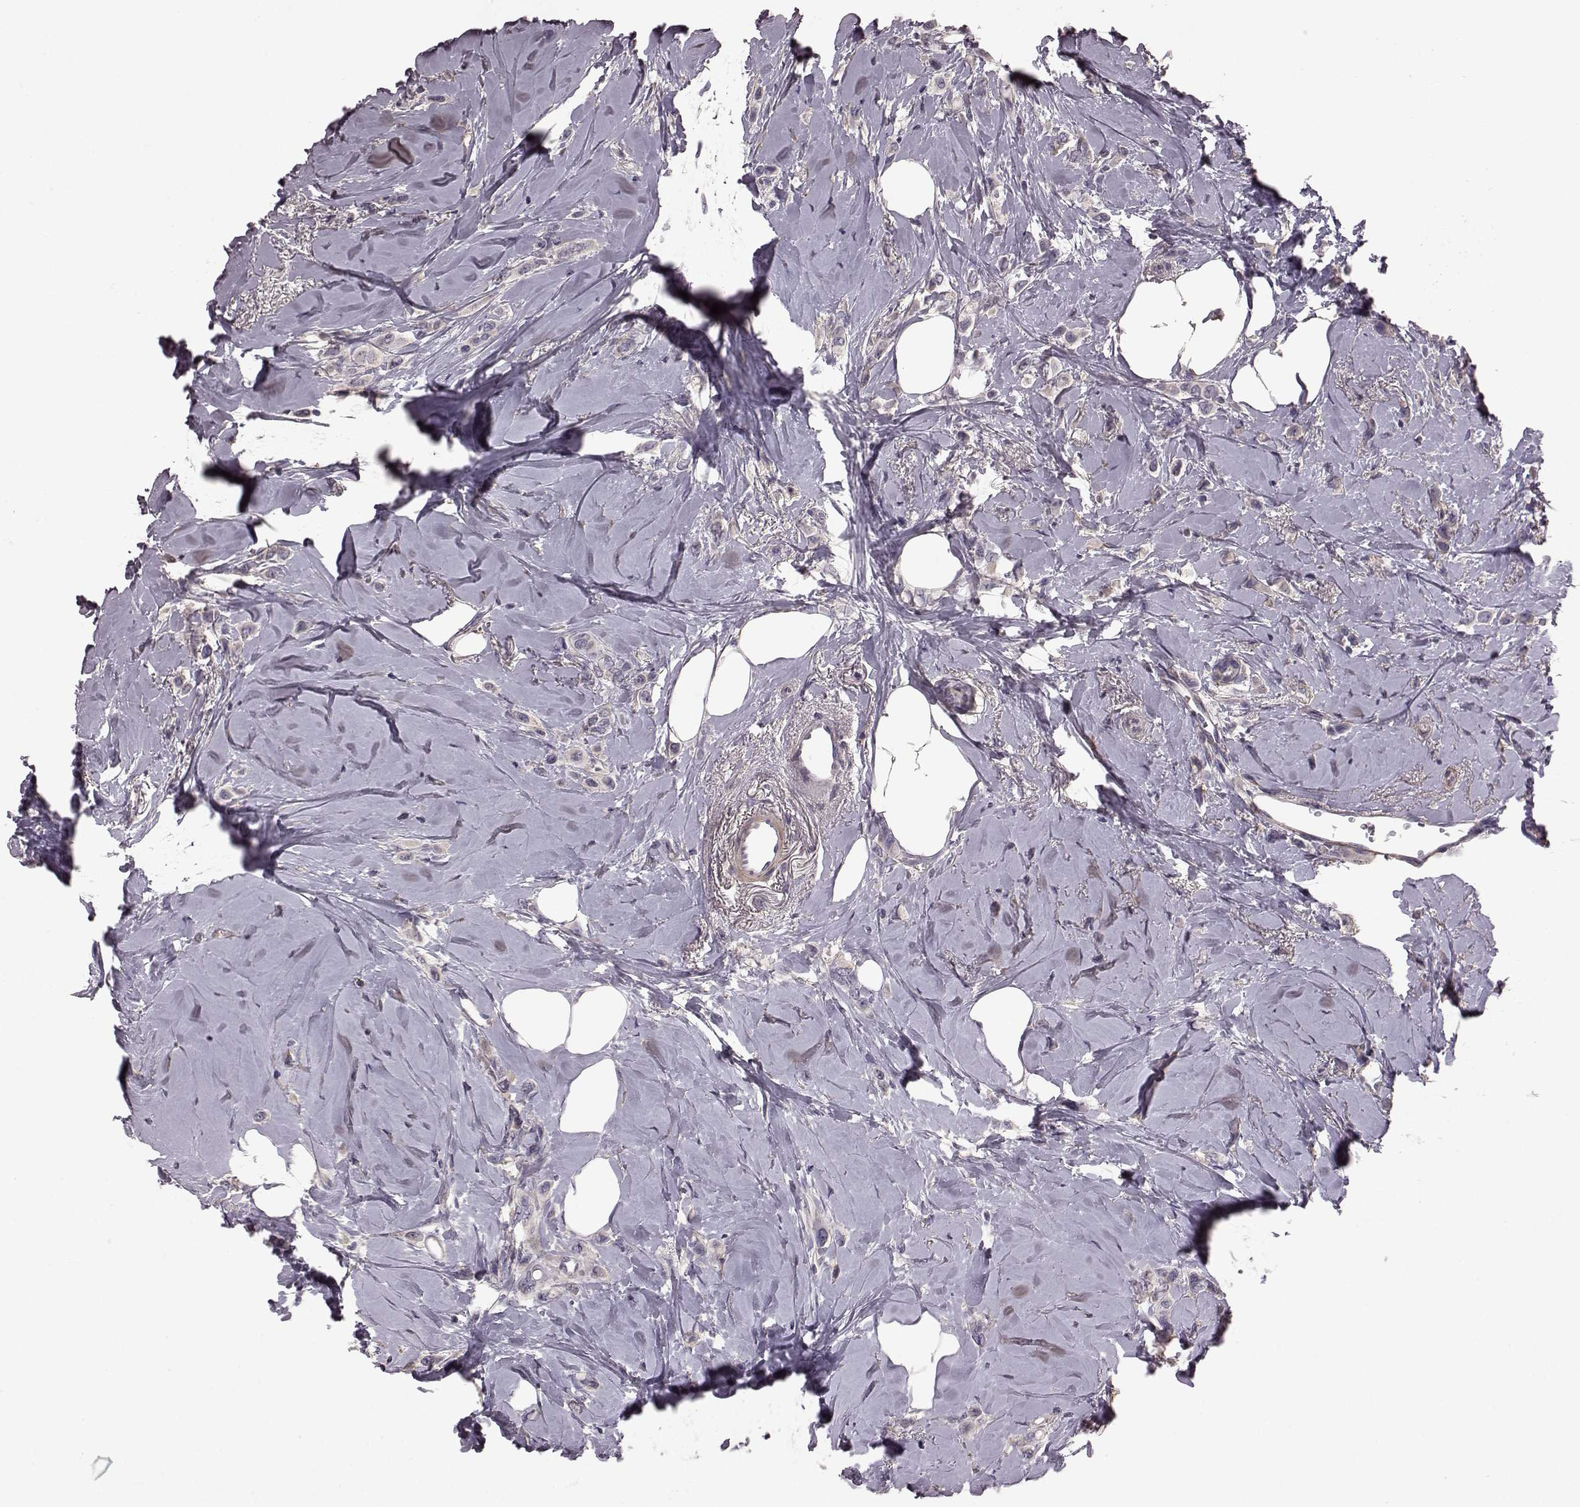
{"staining": {"intensity": "negative", "quantity": "none", "location": "none"}, "tissue": "breast cancer", "cell_type": "Tumor cells", "image_type": "cancer", "snomed": [{"axis": "morphology", "description": "Lobular carcinoma"}, {"axis": "topography", "description": "Breast"}], "caption": "Tumor cells are negative for brown protein staining in breast cancer (lobular carcinoma). Brightfield microscopy of IHC stained with DAB (brown) and hematoxylin (blue), captured at high magnification.", "gene": "GRK1", "patient": {"sex": "female", "age": 66}}